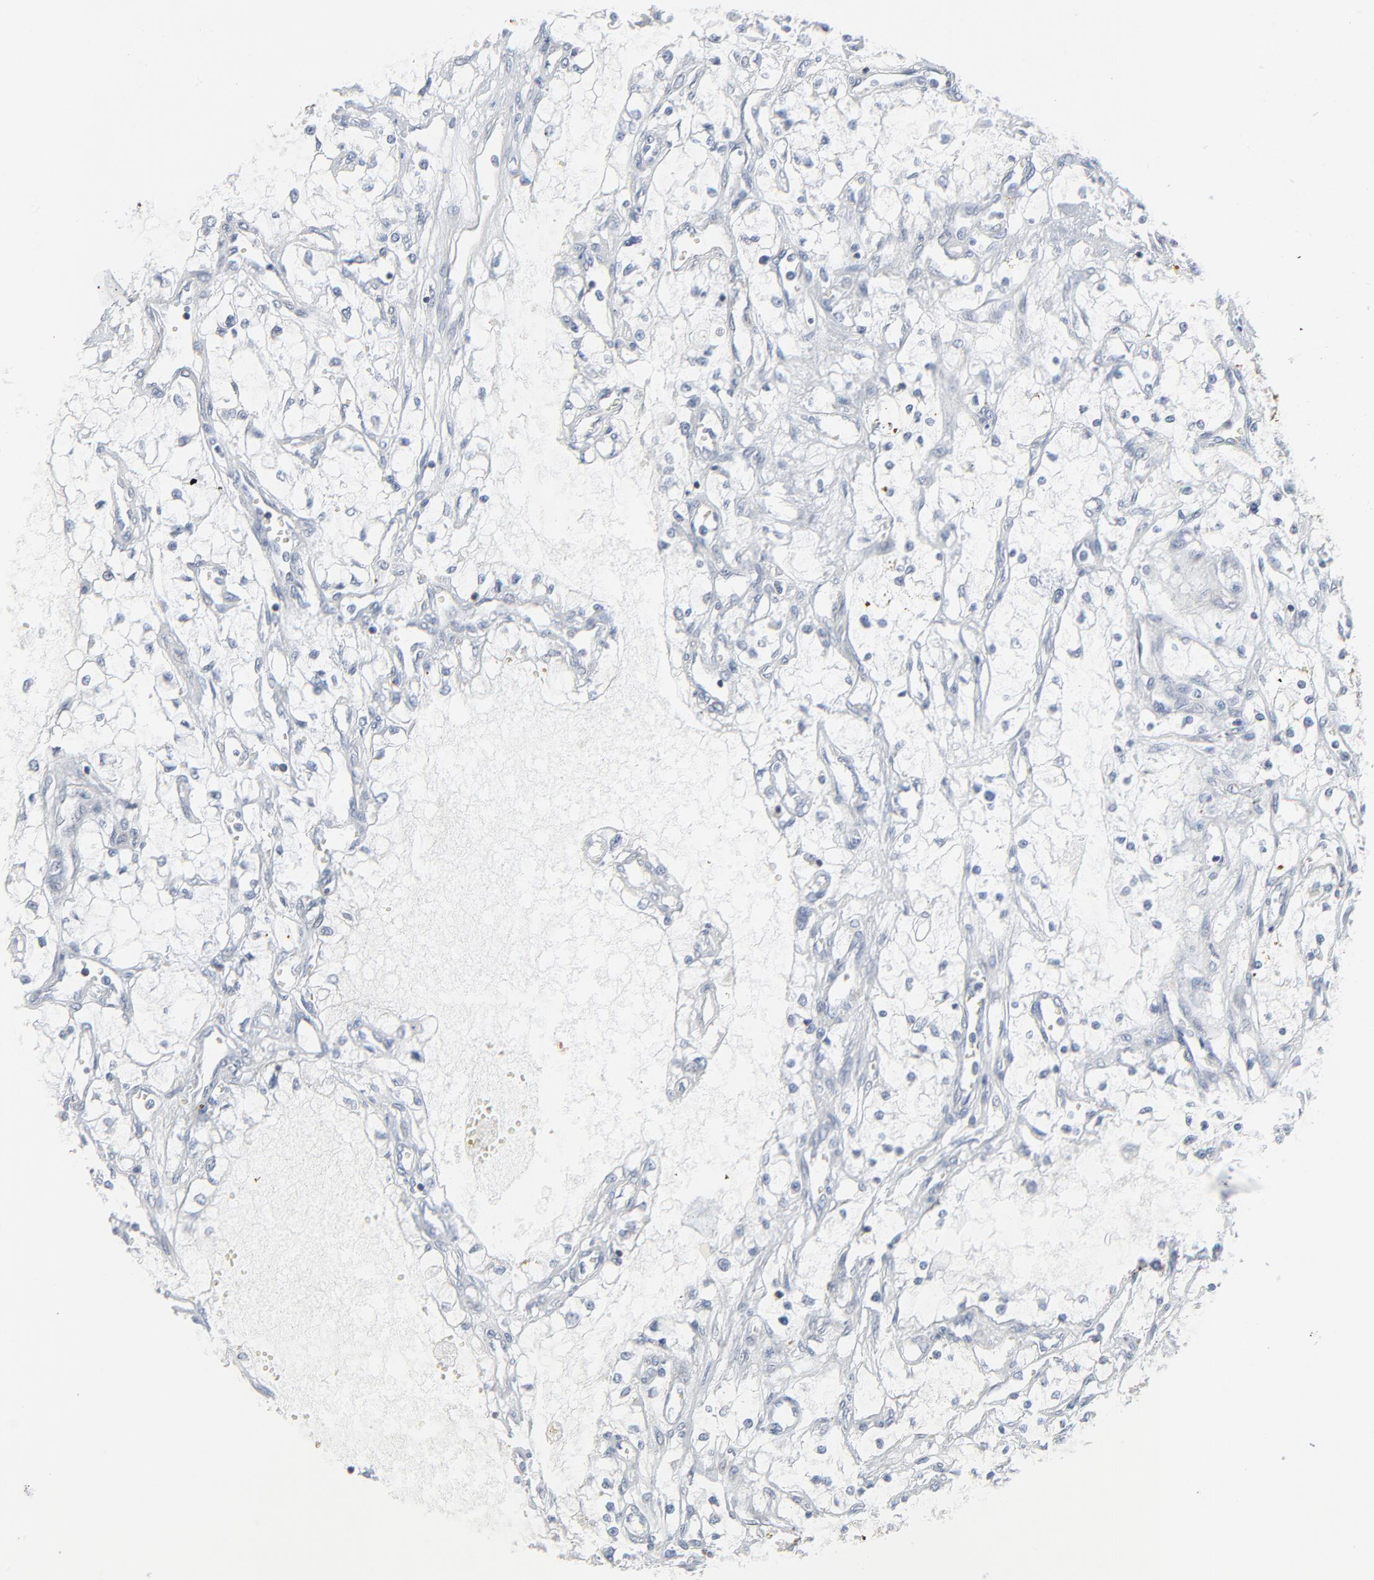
{"staining": {"intensity": "negative", "quantity": "none", "location": "none"}, "tissue": "renal cancer", "cell_type": "Tumor cells", "image_type": "cancer", "snomed": [{"axis": "morphology", "description": "Adenocarcinoma, NOS"}, {"axis": "topography", "description": "Kidney"}], "caption": "IHC histopathology image of neoplastic tissue: human renal adenocarcinoma stained with DAB (3,3'-diaminobenzidine) shows no significant protein expression in tumor cells.", "gene": "OPTN", "patient": {"sex": "male", "age": 61}}